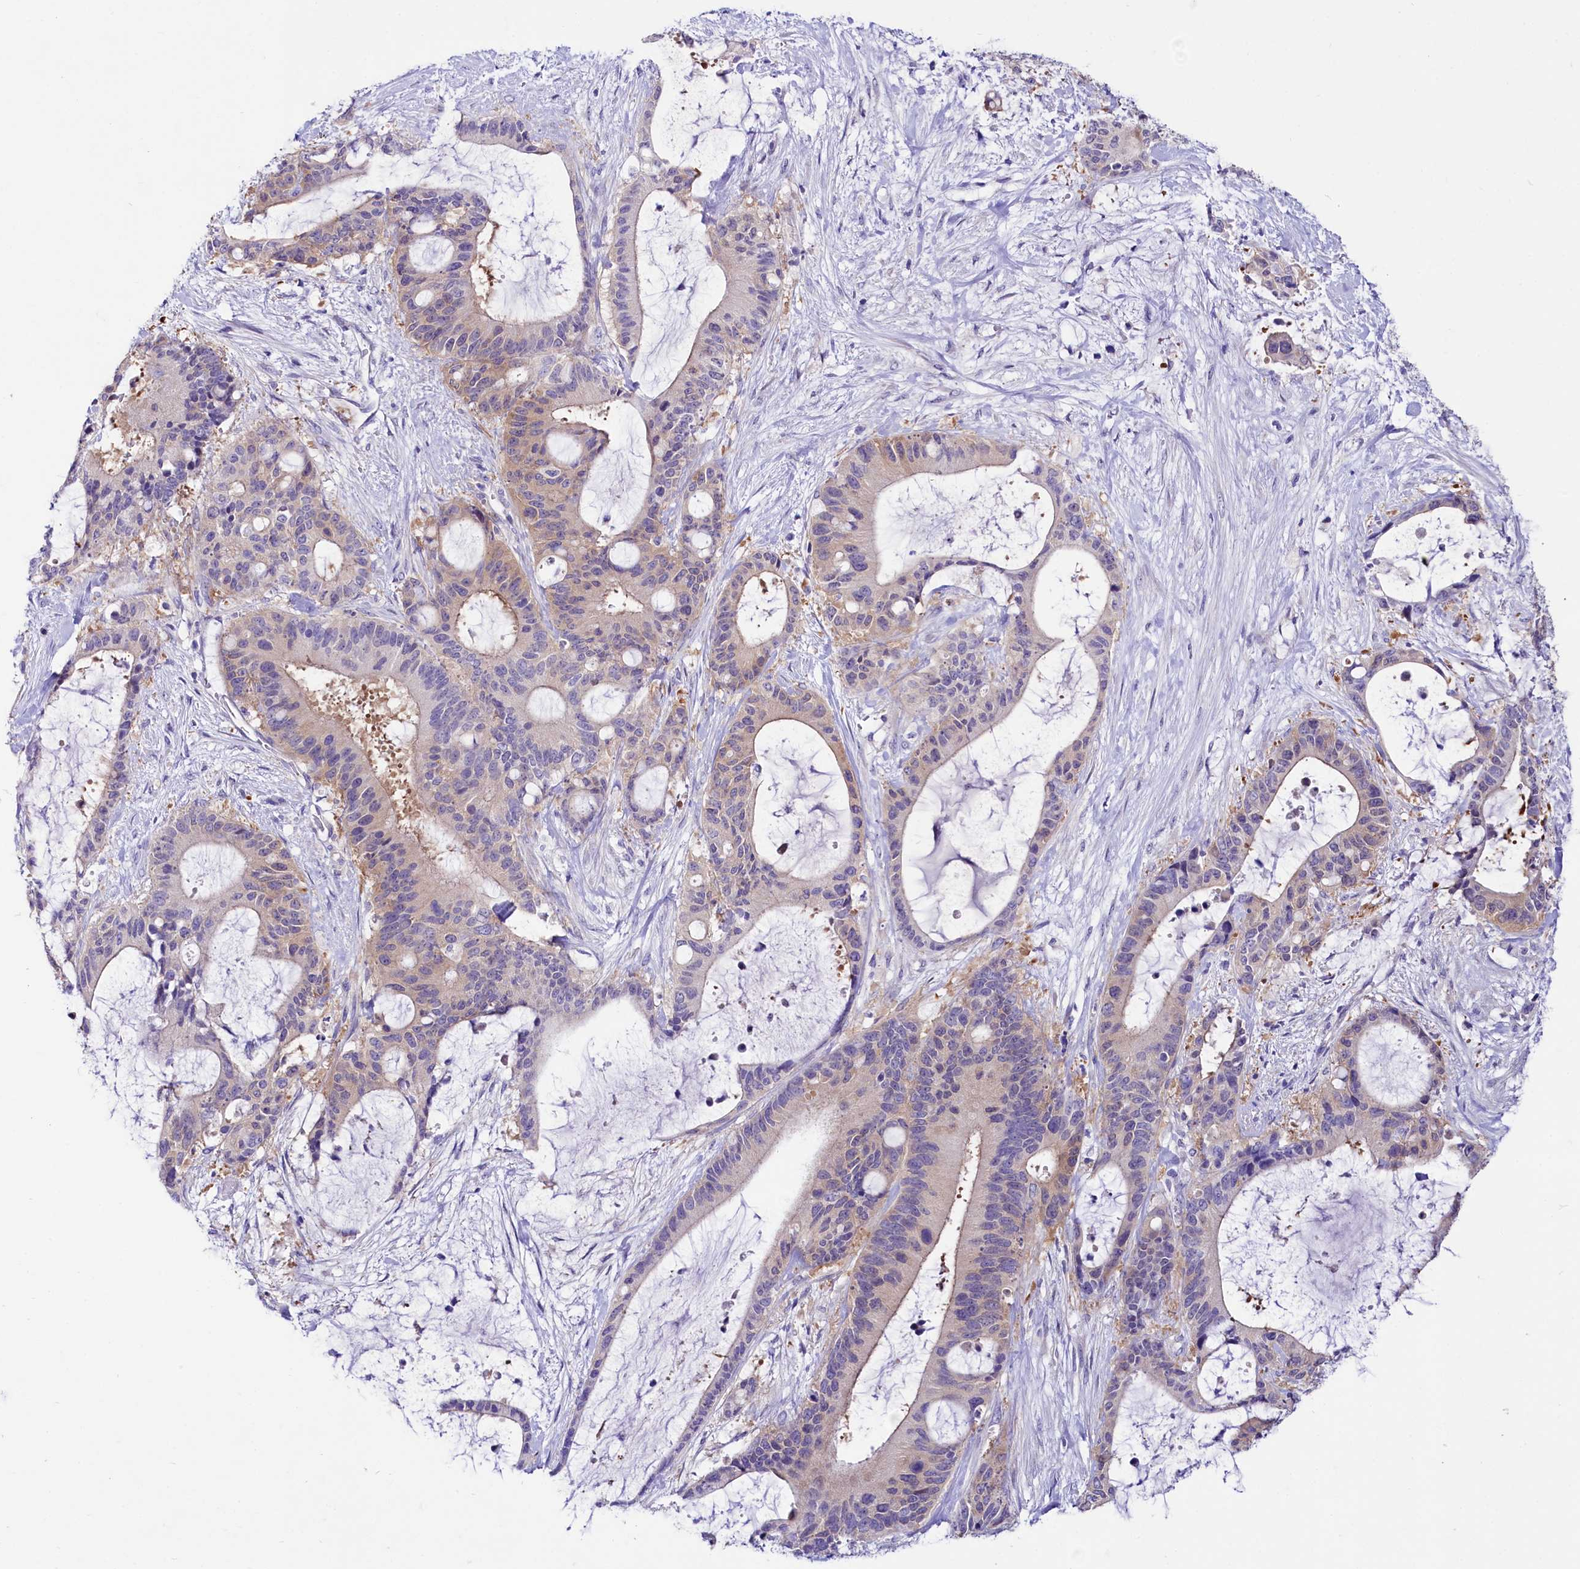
{"staining": {"intensity": "weak", "quantity": "<25%", "location": "cytoplasmic/membranous"}, "tissue": "liver cancer", "cell_type": "Tumor cells", "image_type": "cancer", "snomed": [{"axis": "morphology", "description": "Normal tissue, NOS"}, {"axis": "morphology", "description": "Cholangiocarcinoma"}, {"axis": "topography", "description": "Liver"}, {"axis": "topography", "description": "Peripheral nerve tissue"}], "caption": "The immunohistochemistry (IHC) histopathology image has no significant staining in tumor cells of liver cholangiocarcinoma tissue. The staining was performed using DAB (3,3'-diaminobenzidine) to visualize the protein expression in brown, while the nuclei were stained in blue with hematoxylin (Magnification: 20x).", "gene": "ABHD5", "patient": {"sex": "female", "age": 73}}